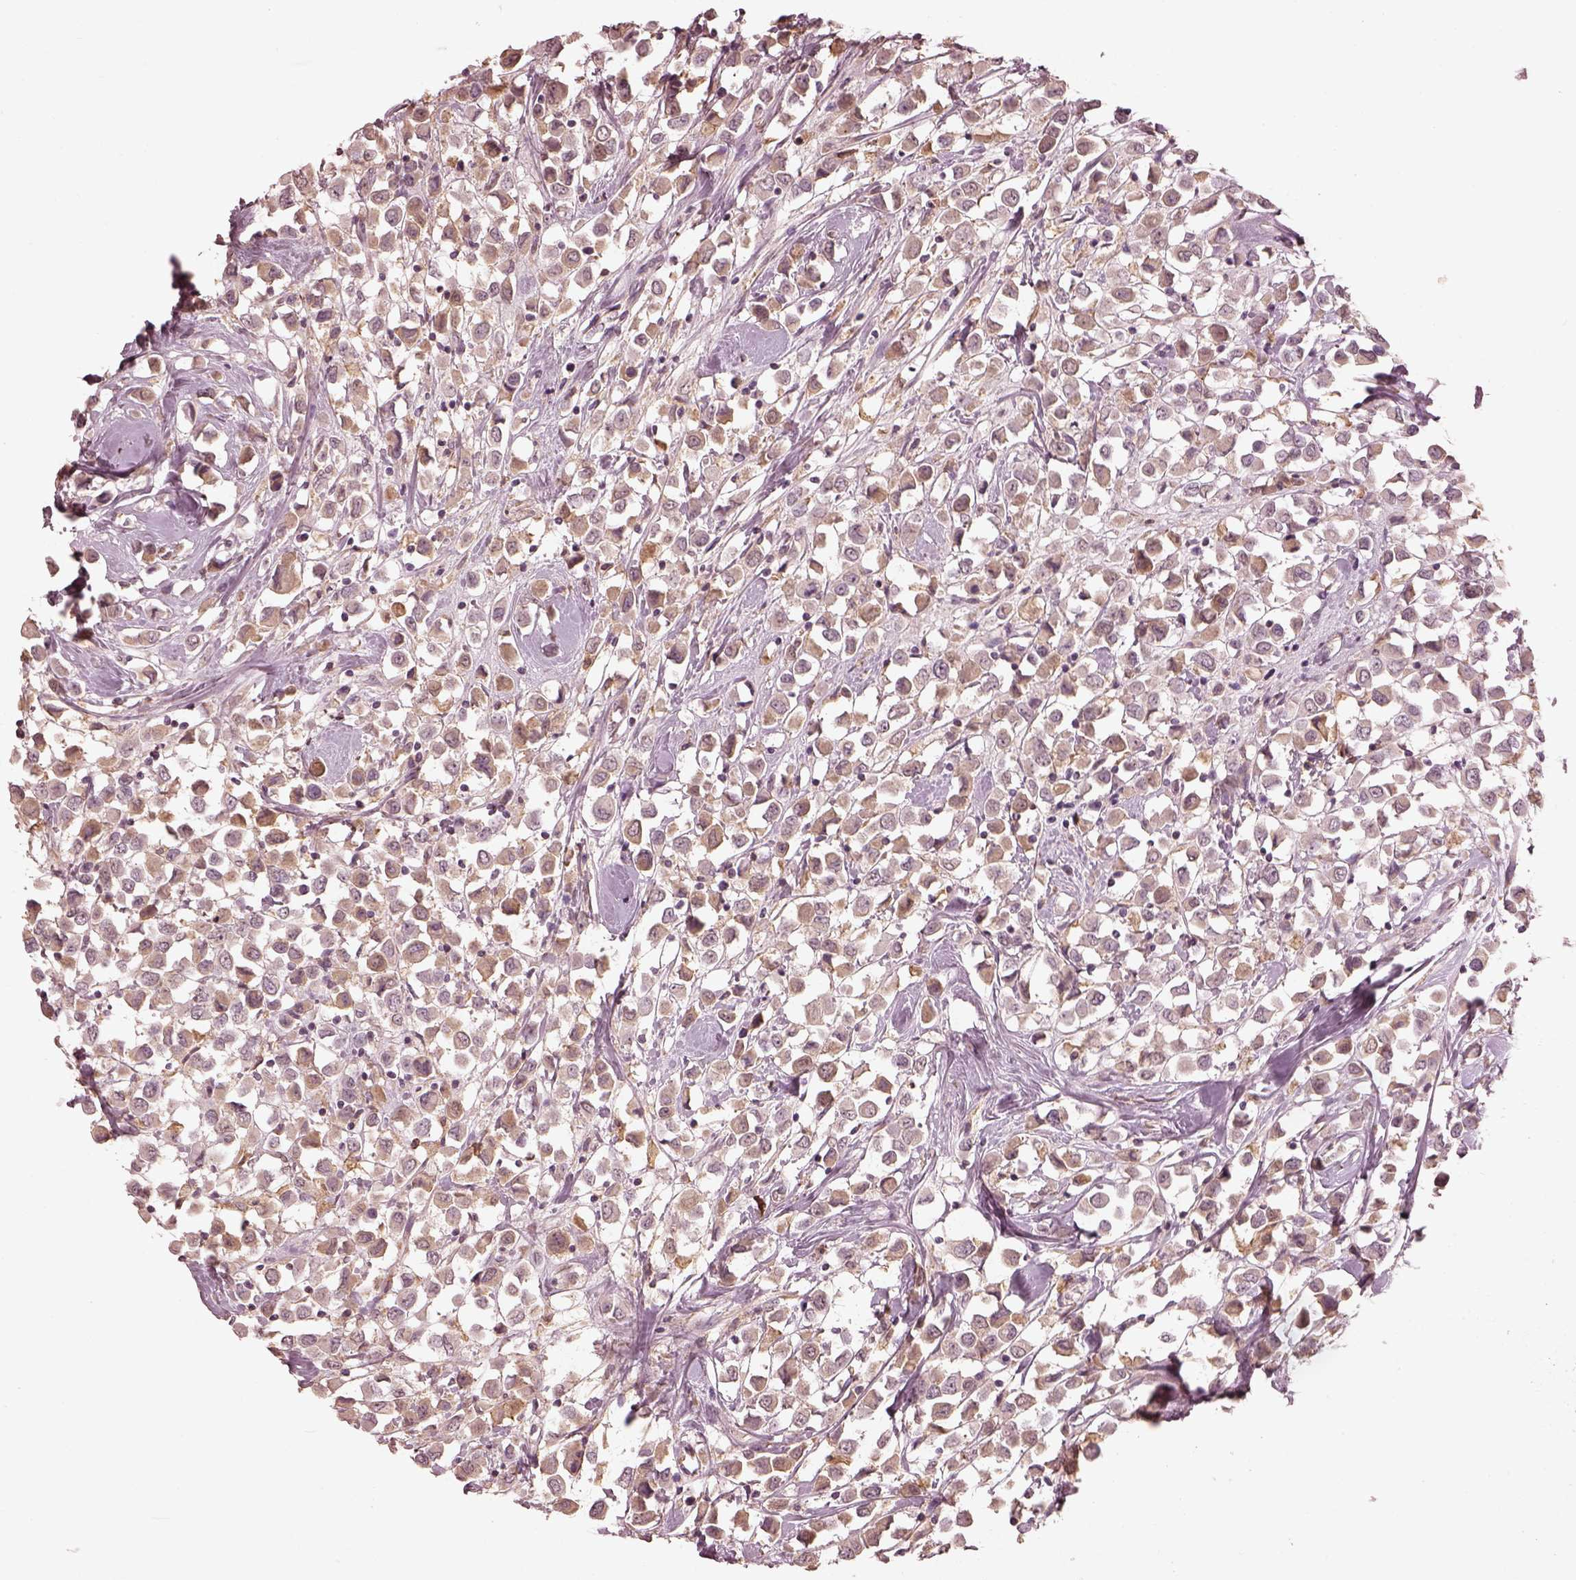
{"staining": {"intensity": "weak", "quantity": "<25%", "location": "cytoplasmic/membranous"}, "tissue": "breast cancer", "cell_type": "Tumor cells", "image_type": "cancer", "snomed": [{"axis": "morphology", "description": "Duct carcinoma"}, {"axis": "topography", "description": "Breast"}], "caption": "A micrograph of human breast intraductal carcinoma is negative for staining in tumor cells.", "gene": "CALR3", "patient": {"sex": "female", "age": 61}}